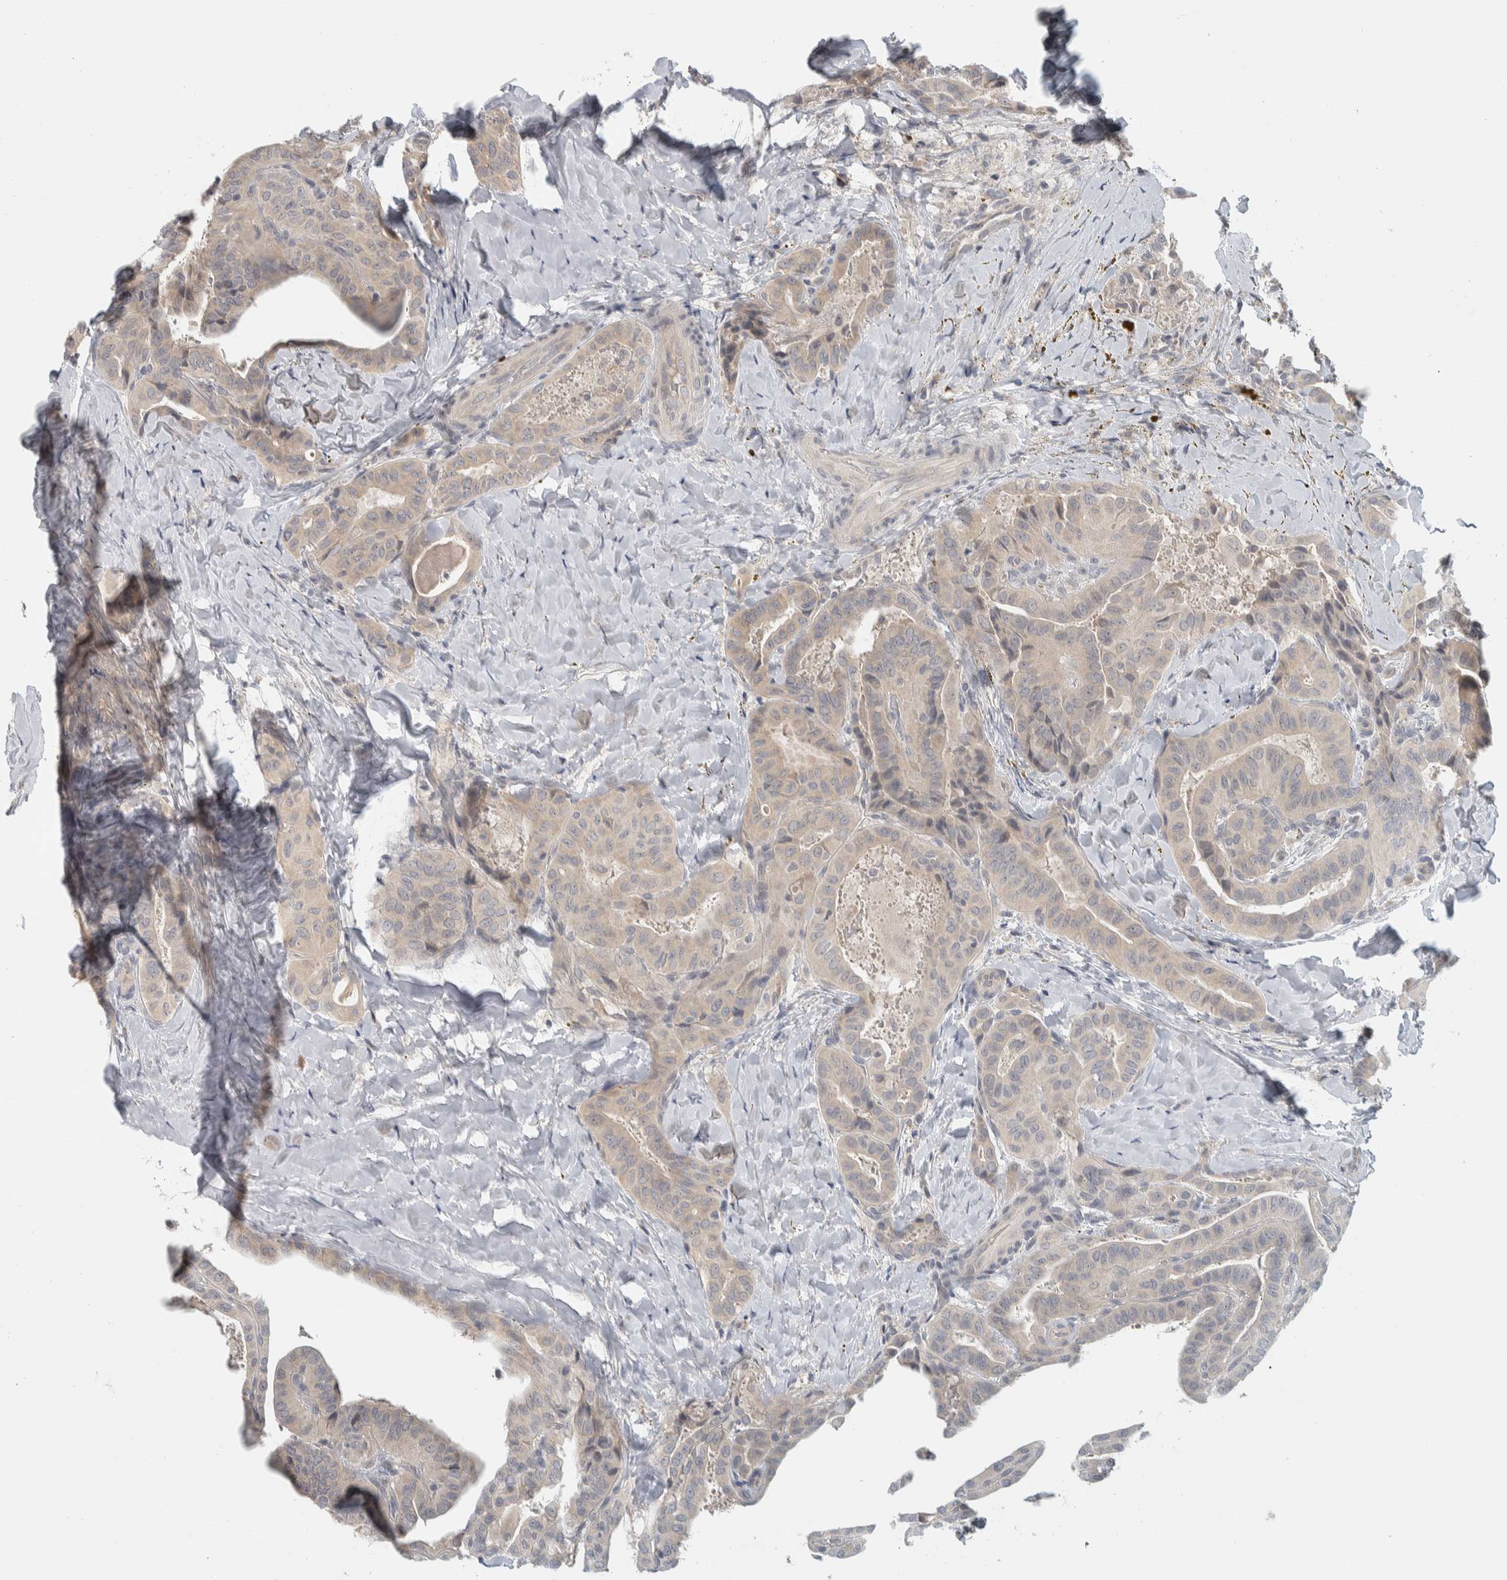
{"staining": {"intensity": "weak", "quantity": "25%-75%", "location": "cytoplasmic/membranous"}, "tissue": "thyroid cancer", "cell_type": "Tumor cells", "image_type": "cancer", "snomed": [{"axis": "morphology", "description": "Papillary adenocarcinoma, NOS"}, {"axis": "topography", "description": "Thyroid gland"}], "caption": "A high-resolution micrograph shows IHC staining of thyroid cancer, which reveals weak cytoplasmic/membranous staining in about 25%-75% of tumor cells.", "gene": "AFP", "patient": {"sex": "male", "age": 77}}